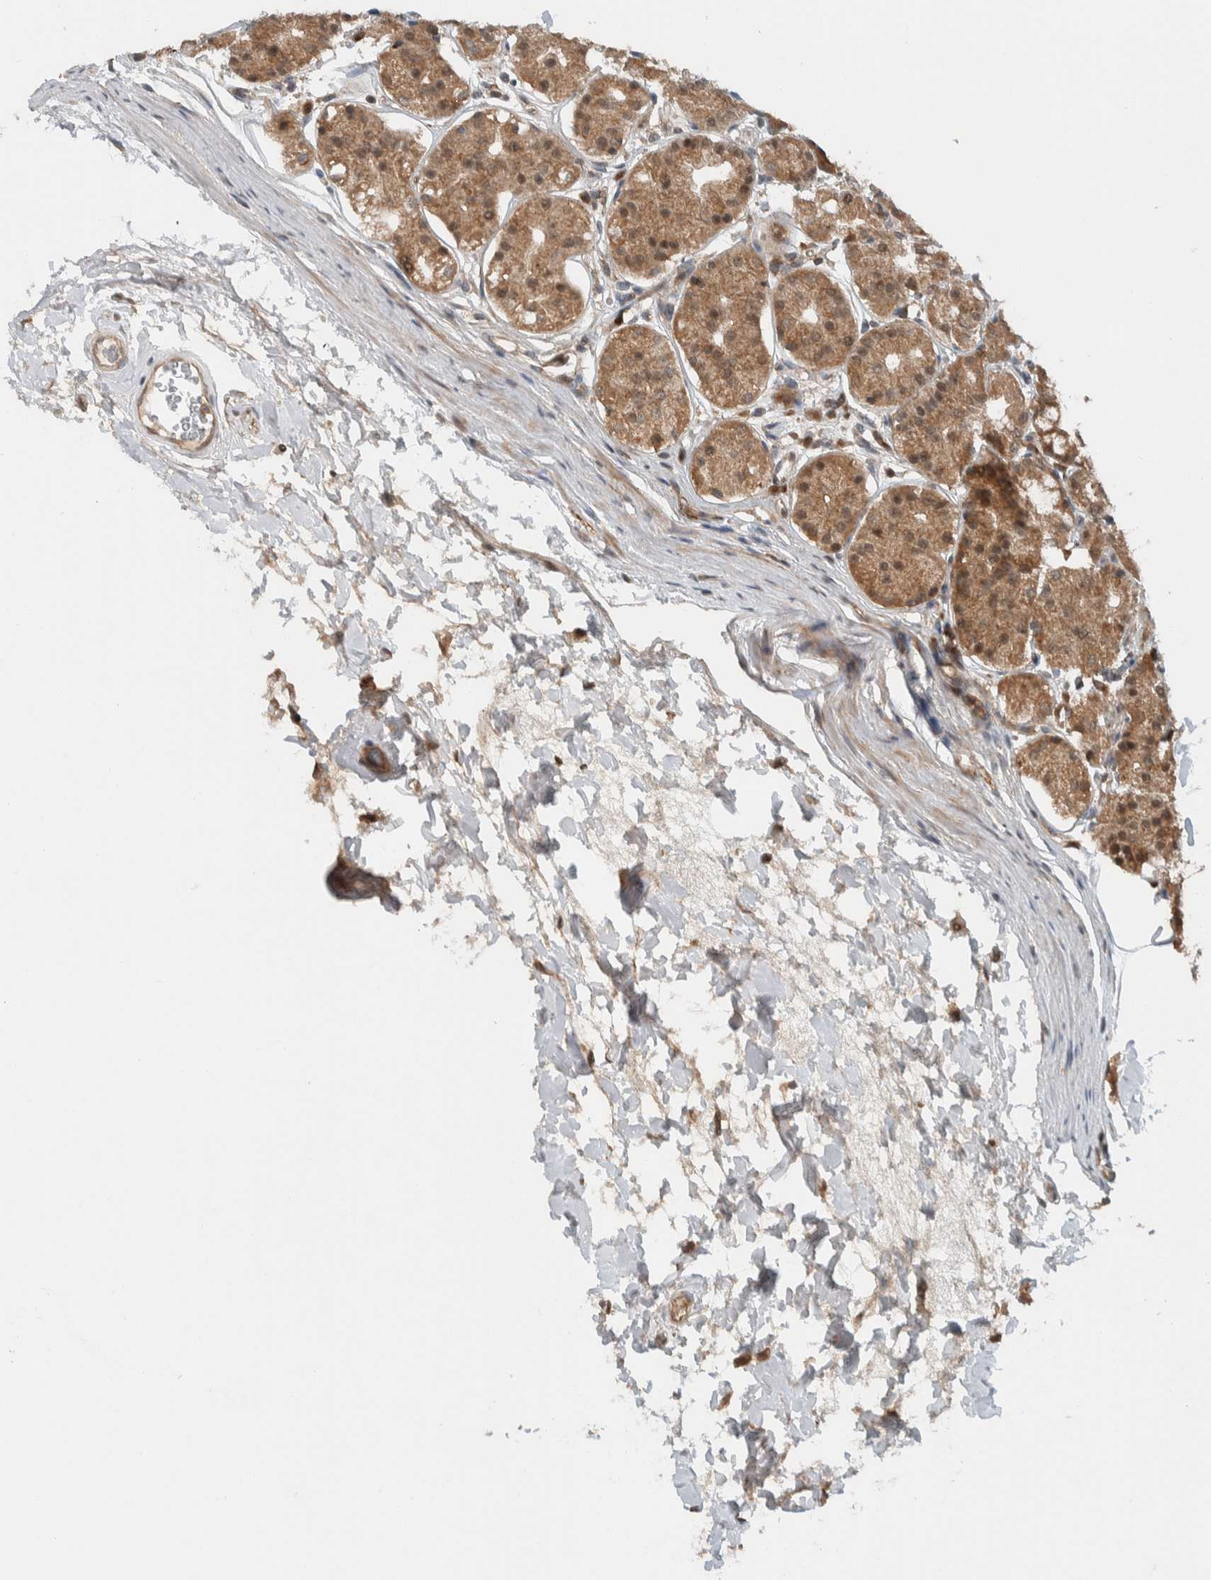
{"staining": {"intensity": "moderate", "quantity": ">75%", "location": "cytoplasmic/membranous"}, "tissue": "stomach", "cell_type": "Glandular cells", "image_type": "normal", "snomed": [{"axis": "morphology", "description": "Normal tissue, NOS"}, {"axis": "topography", "description": "Stomach"}, {"axis": "topography", "description": "Stomach, lower"}], "caption": "This photomicrograph reveals unremarkable stomach stained with immunohistochemistry to label a protein in brown. The cytoplasmic/membranous of glandular cells show moderate positivity for the protein. Nuclei are counter-stained blue.", "gene": "KLHL6", "patient": {"sex": "female", "age": 56}}